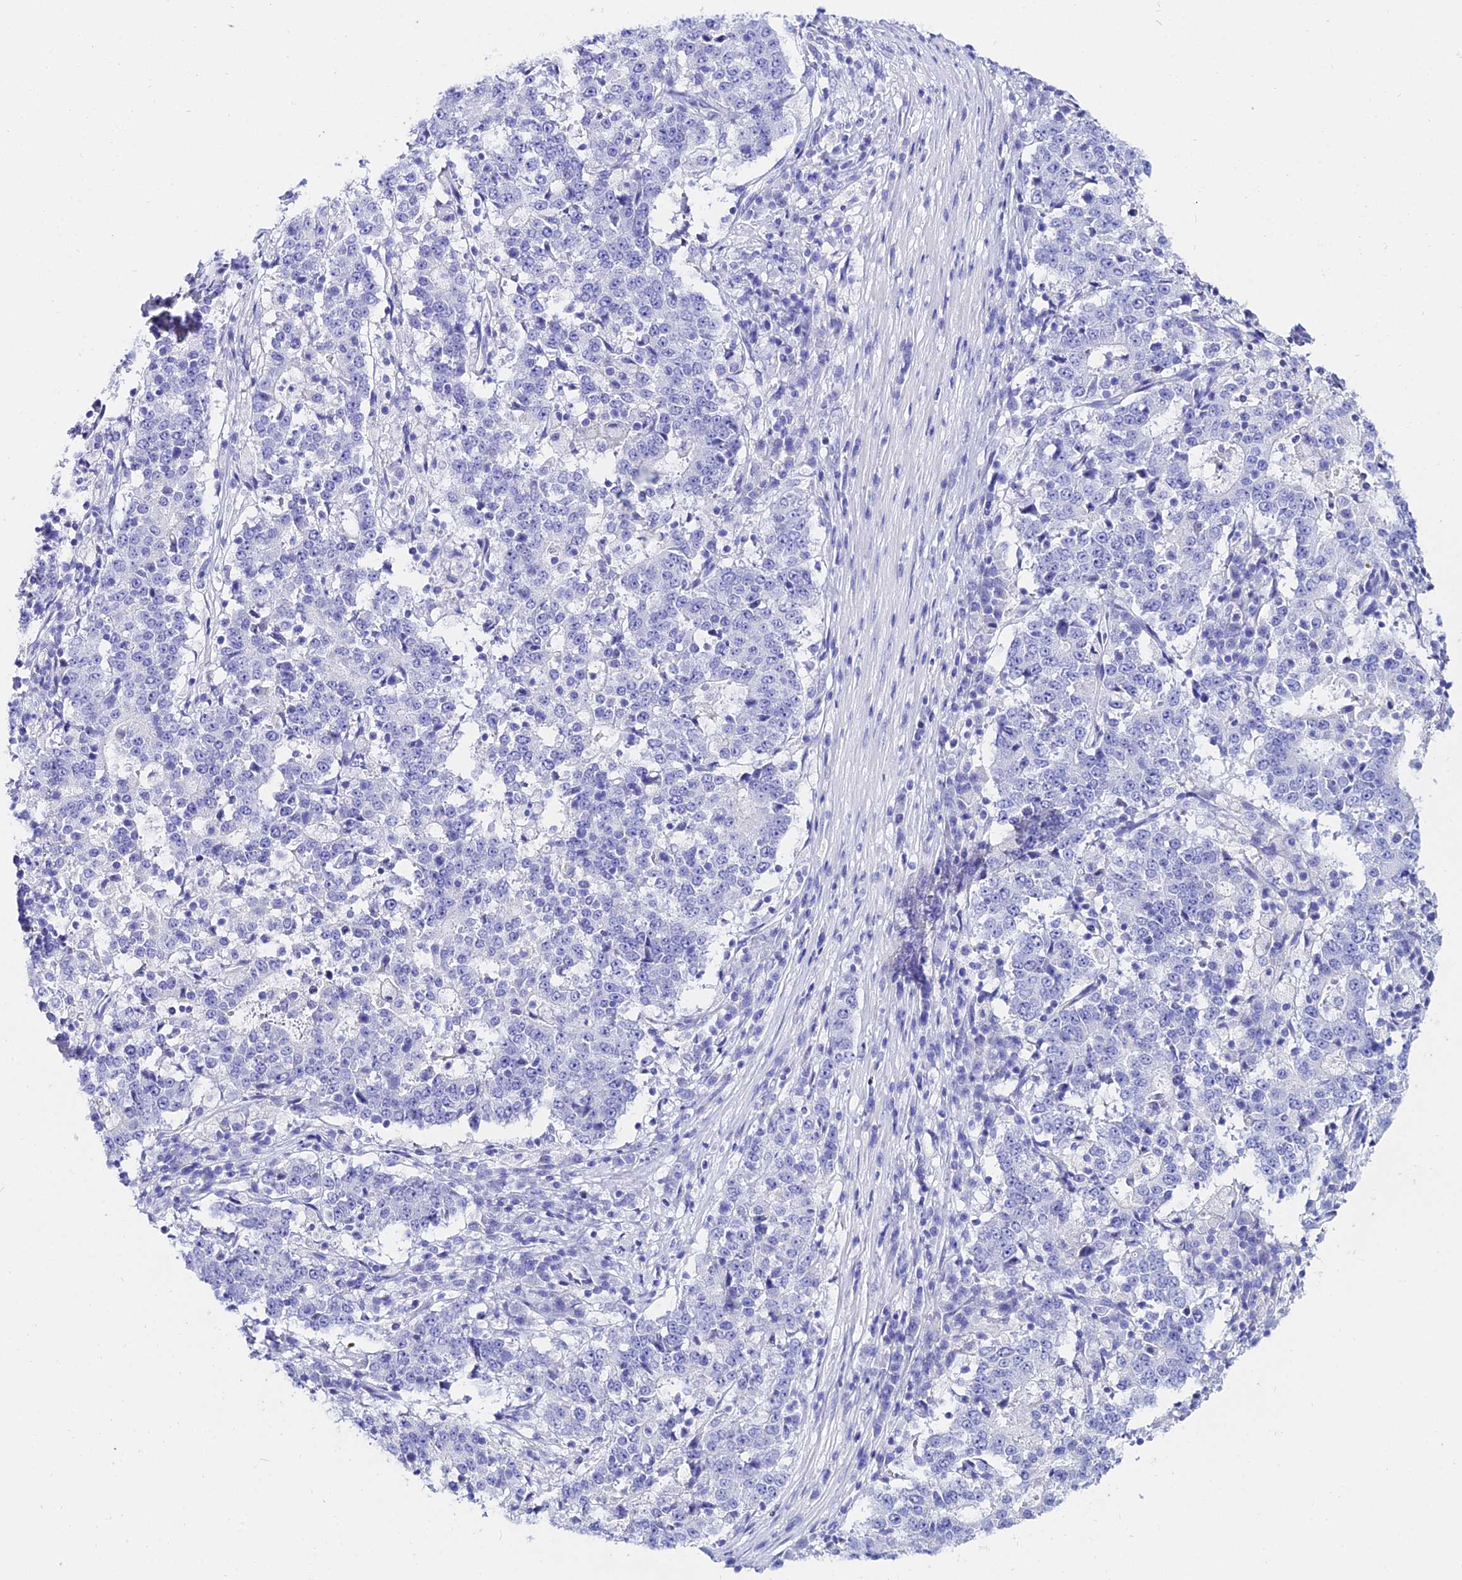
{"staining": {"intensity": "negative", "quantity": "none", "location": "none"}, "tissue": "stomach cancer", "cell_type": "Tumor cells", "image_type": "cancer", "snomed": [{"axis": "morphology", "description": "Adenocarcinoma, NOS"}, {"axis": "topography", "description": "Stomach"}], "caption": "The IHC photomicrograph has no significant expression in tumor cells of stomach adenocarcinoma tissue.", "gene": "OR4D5", "patient": {"sex": "male", "age": 59}}